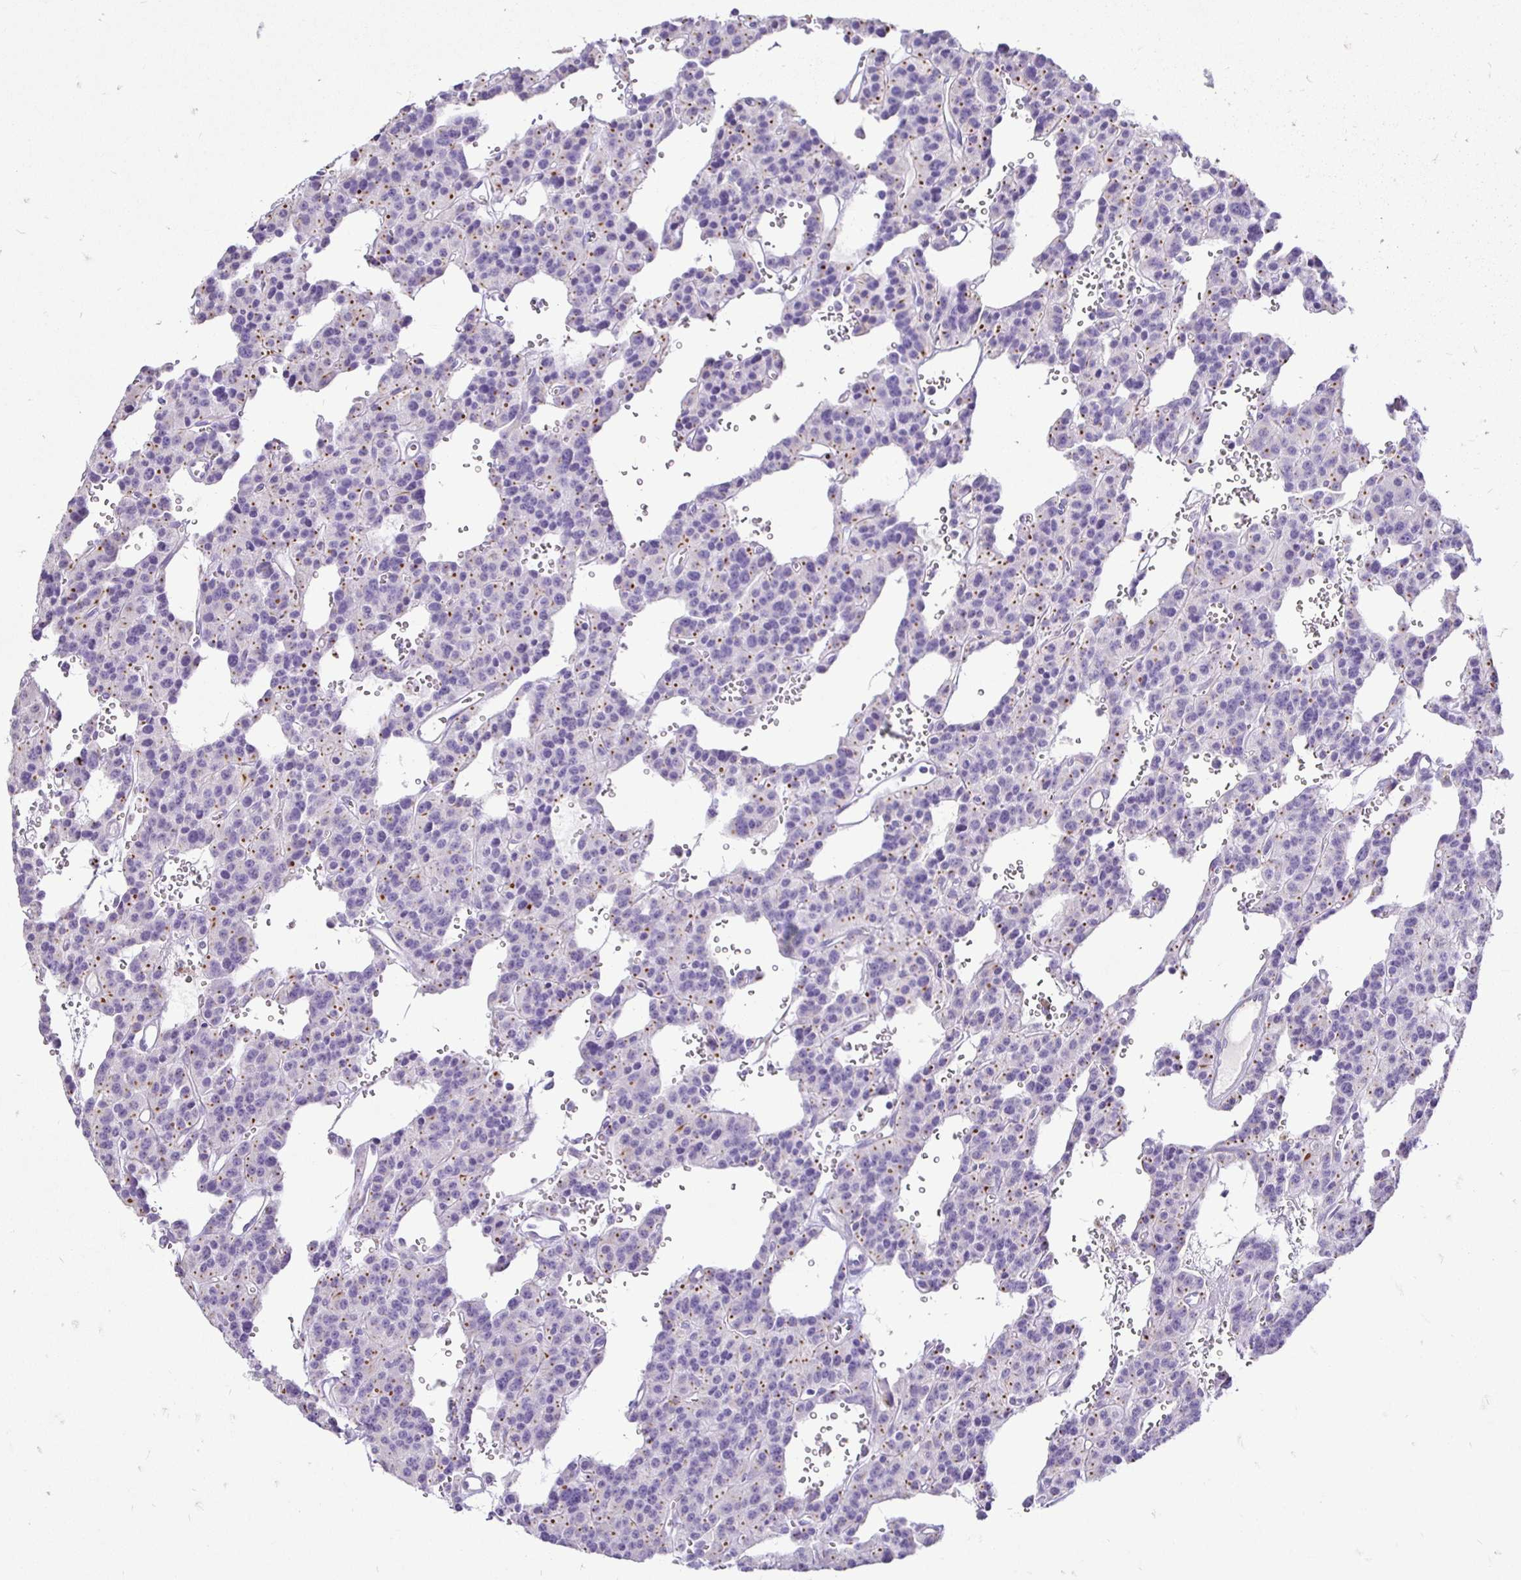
{"staining": {"intensity": "negative", "quantity": "none", "location": "none"}, "tissue": "carcinoid", "cell_type": "Tumor cells", "image_type": "cancer", "snomed": [{"axis": "morphology", "description": "Carcinoid, malignant, NOS"}, {"axis": "topography", "description": "Lung"}], "caption": "Tumor cells are negative for brown protein staining in carcinoid.", "gene": "TAF1D", "patient": {"sex": "female", "age": 71}}